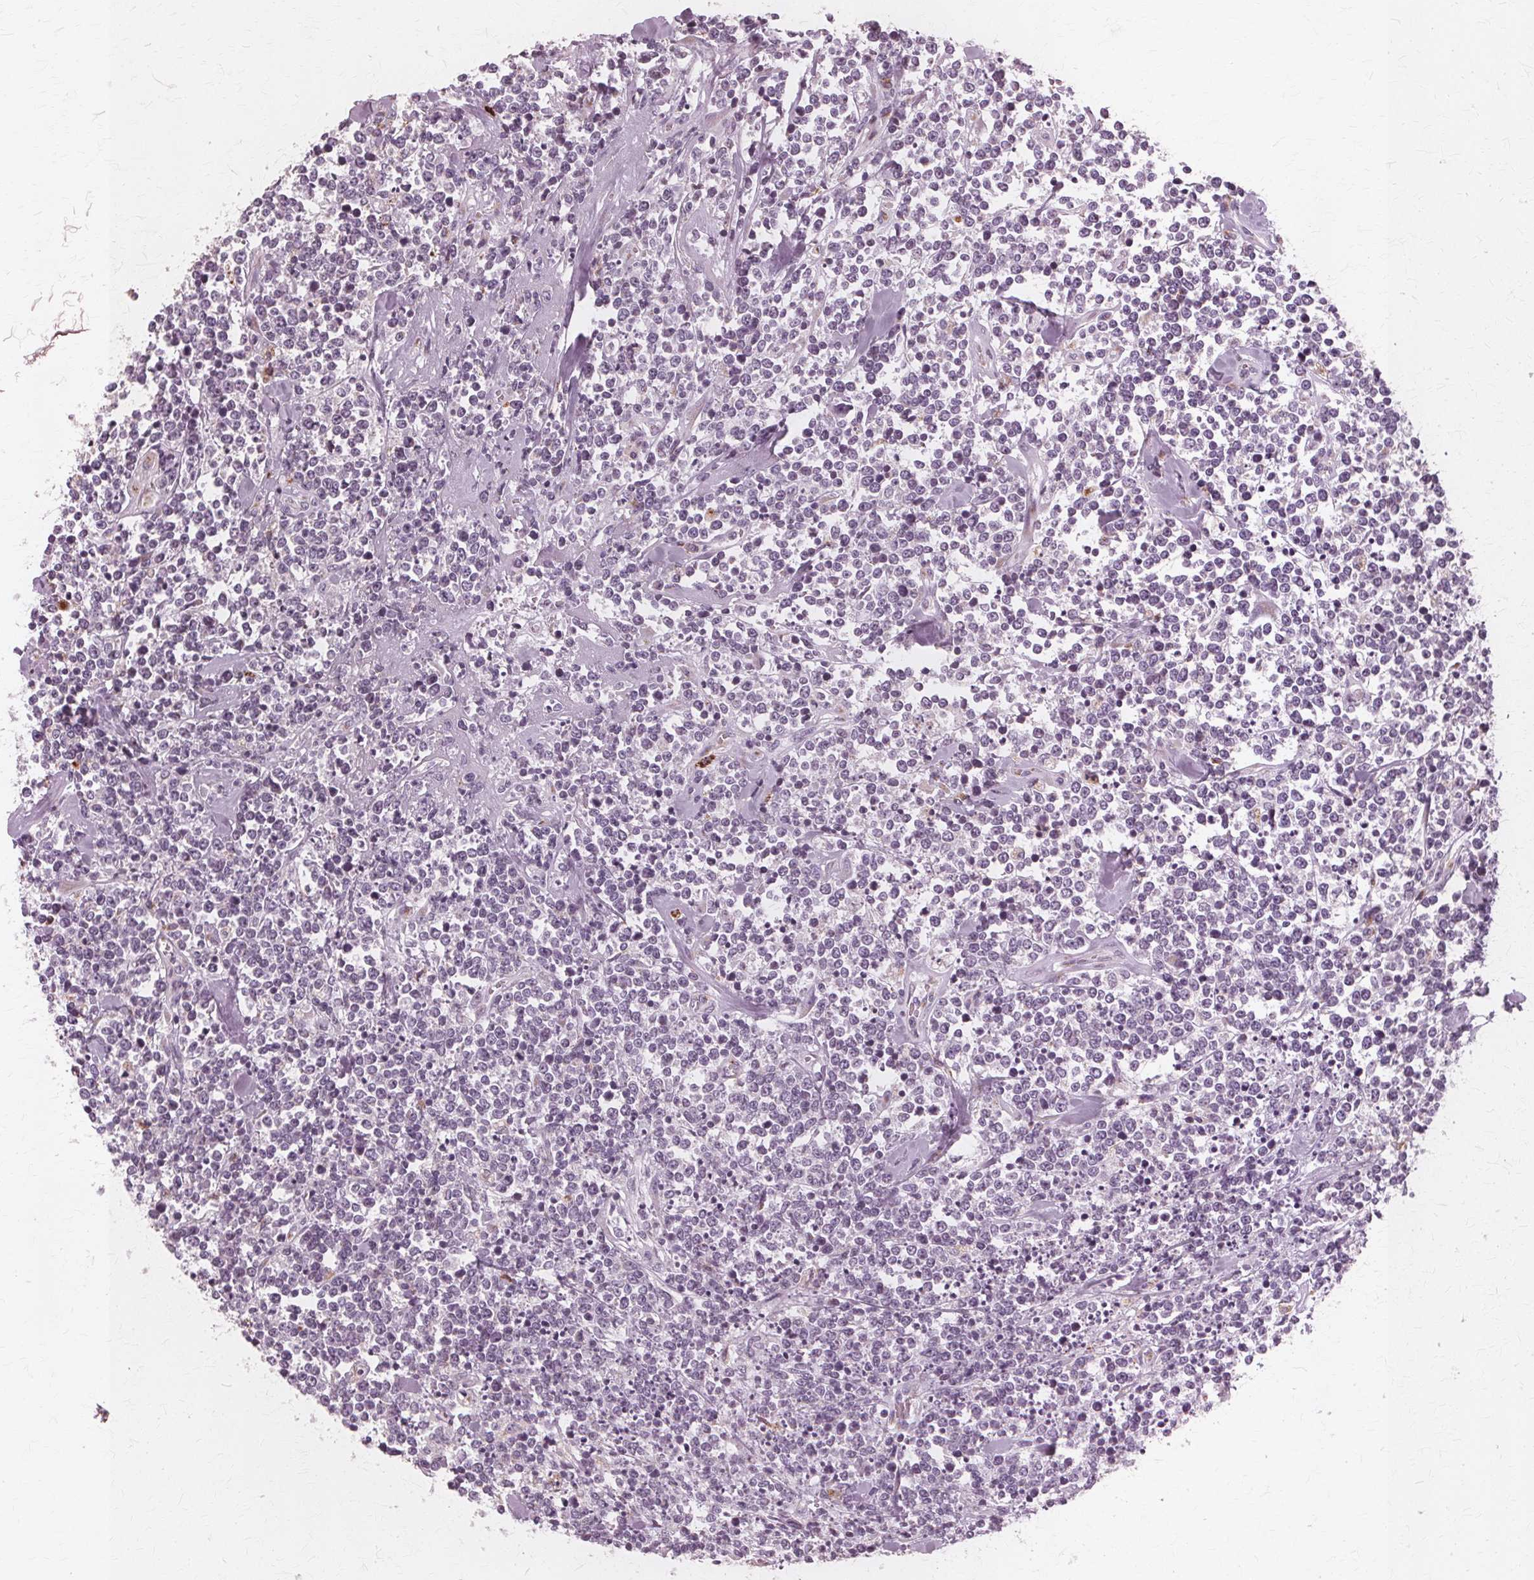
{"staining": {"intensity": "negative", "quantity": "none", "location": "none"}, "tissue": "lymphoma", "cell_type": "Tumor cells", "image_type": "cancer", "snomed": [{"axis": "morphology", "description": "Malignant lymphoma, non-Hodgkin's type, High grade"}, {"axis": "topography", "description": "Colon"}], "caption": "This is an immunohistochemistry (IHC) micrograph of lymphoma. There is no staining in tumor cells.", "gene": "DNASE2", "patient": {"sex": "male", "age": 82}}